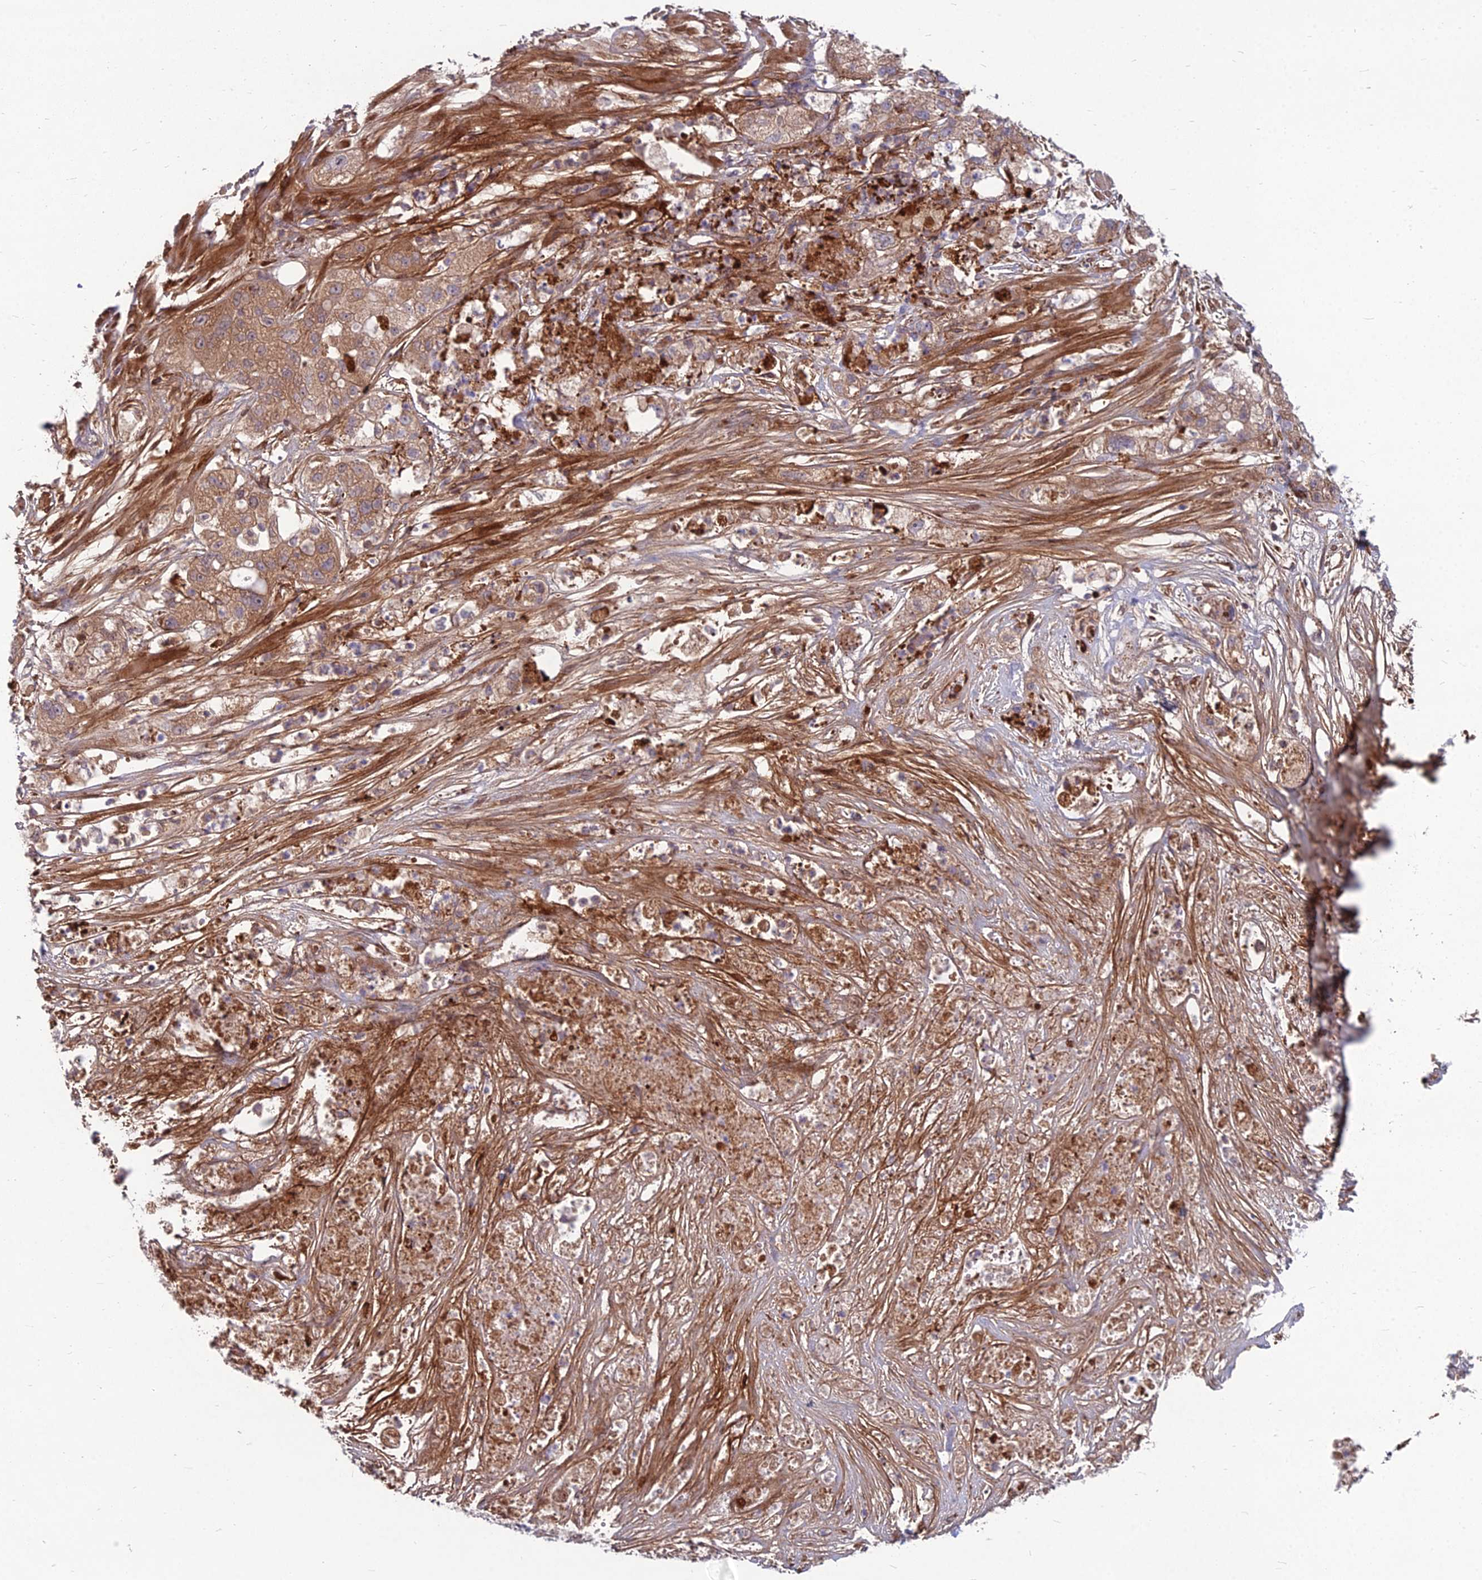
{"staining": {"intensity": "moderate", "quantity": ">75%", "location": "cytoplasmic/membranous"}, "tissue": "pancreatic cancer", "cell_type": "Tumor cells", "image_type": "cancer", "snomed": [{"axis": "morphology", "description": "Adenocarcinoma, NOS"}, {"axis": "topography", "description": "Pancreas"}], "caption": "The photomicrograph exhibits a brown stain indicating the presence of a protein in the cytoplasmic/membranous of tumor cells in adenocarcinoma (pancreatic). (DAB (3,3'-diaminobenzidine) = brown stain, brightfield microscopy at high magnification).", "gene": "MFSD8", "patient": {"sex": "female", "age": 78}}